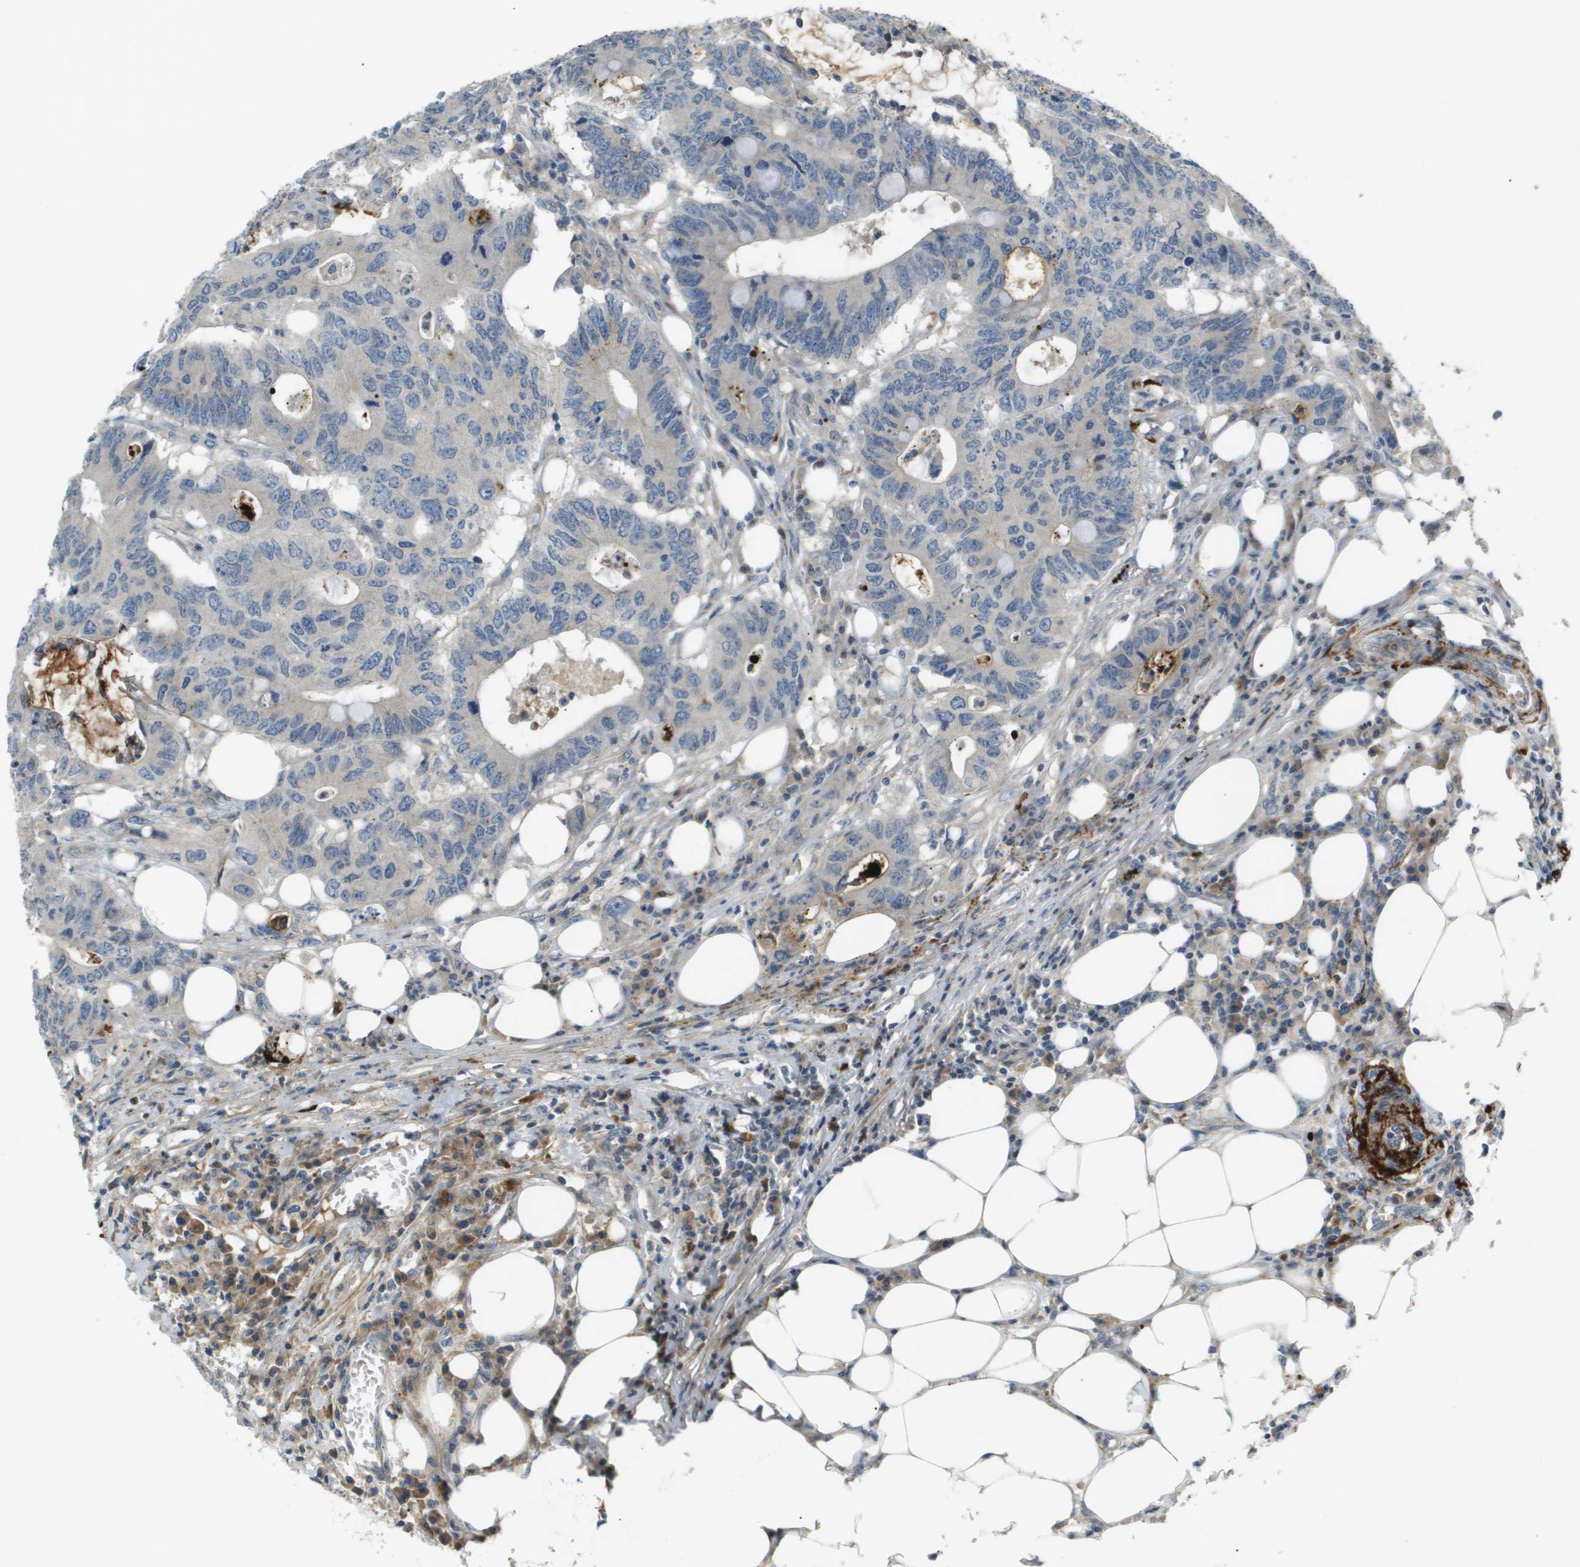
{"staining": {"intensity": "negative", "quantity": "none", "location": "none"}, "tissue": "colorectal cancer", "cell_type": "Tumor cells", "image_type": "cancer", "snomed": [{"axis": "morphology", "description": "Adenocarcinoma, NOS"}, {"axis": "topography", "description": "Colon"}], "caption": "DAB (3,3'-diaminobenzidine) immunohistochemical staining of colorectal adenocarcinoma reveals no significant expression in tumor cells.", "gene": "VTN", "patient": {"sex": "male", "age": 71}}